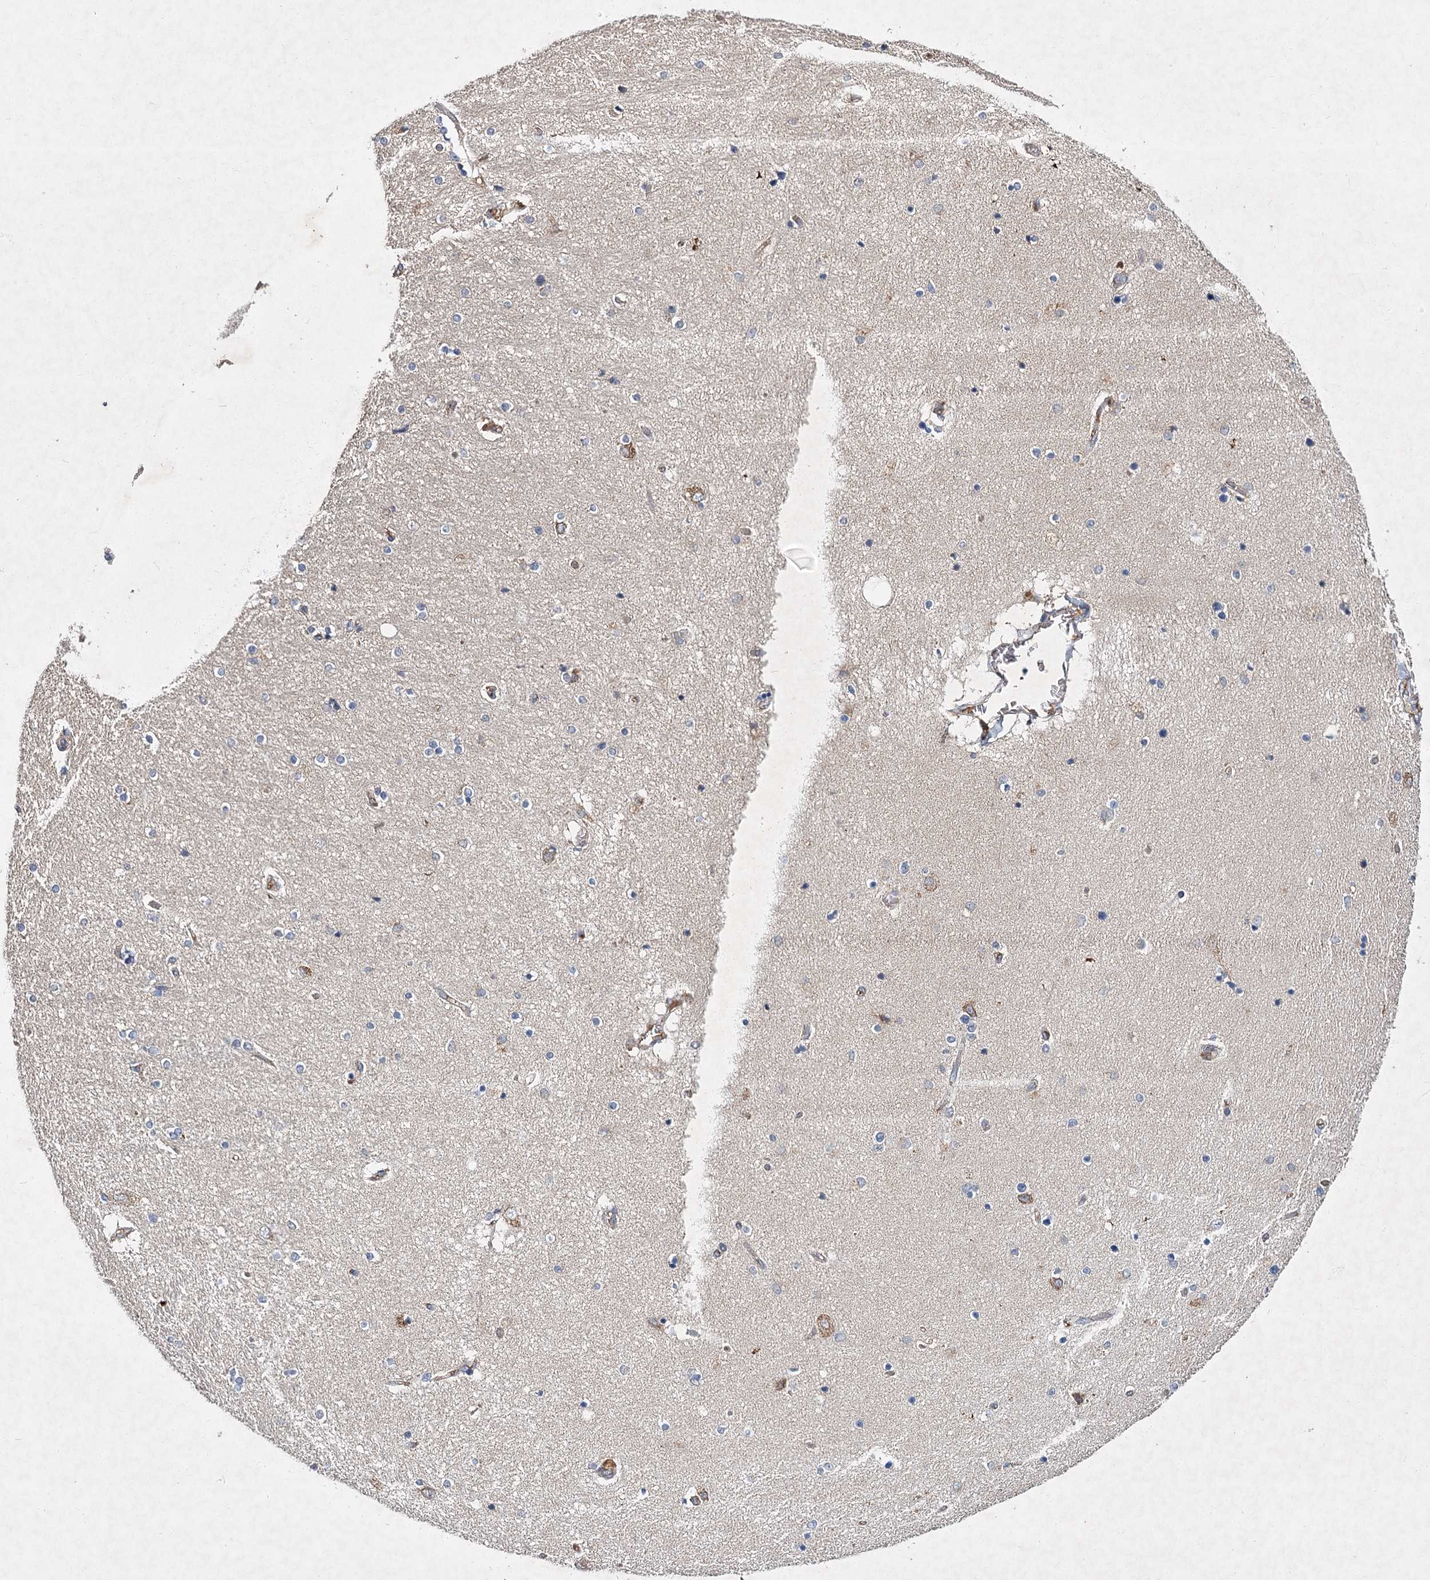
{"staining": {"intensity": "negative", "quantity": "none", "location": "none"}, "tissue": "hippocampus", "cell_type": "Glial cells", "image_type": "normal", "snomed": [{"axis": "morphology", "description": "Normal tissue, NOS"}, {"axis": "topography", "description": "Hippocampus"}], "caption": "Immunohistochemistry image of benign hippocampus stained for a protein (brown), which demonstrates no positivity in glial cells. Nuclei are stained in blue.", "gene": "MFN1", "patient": {"sex": "female", "age": 54}}